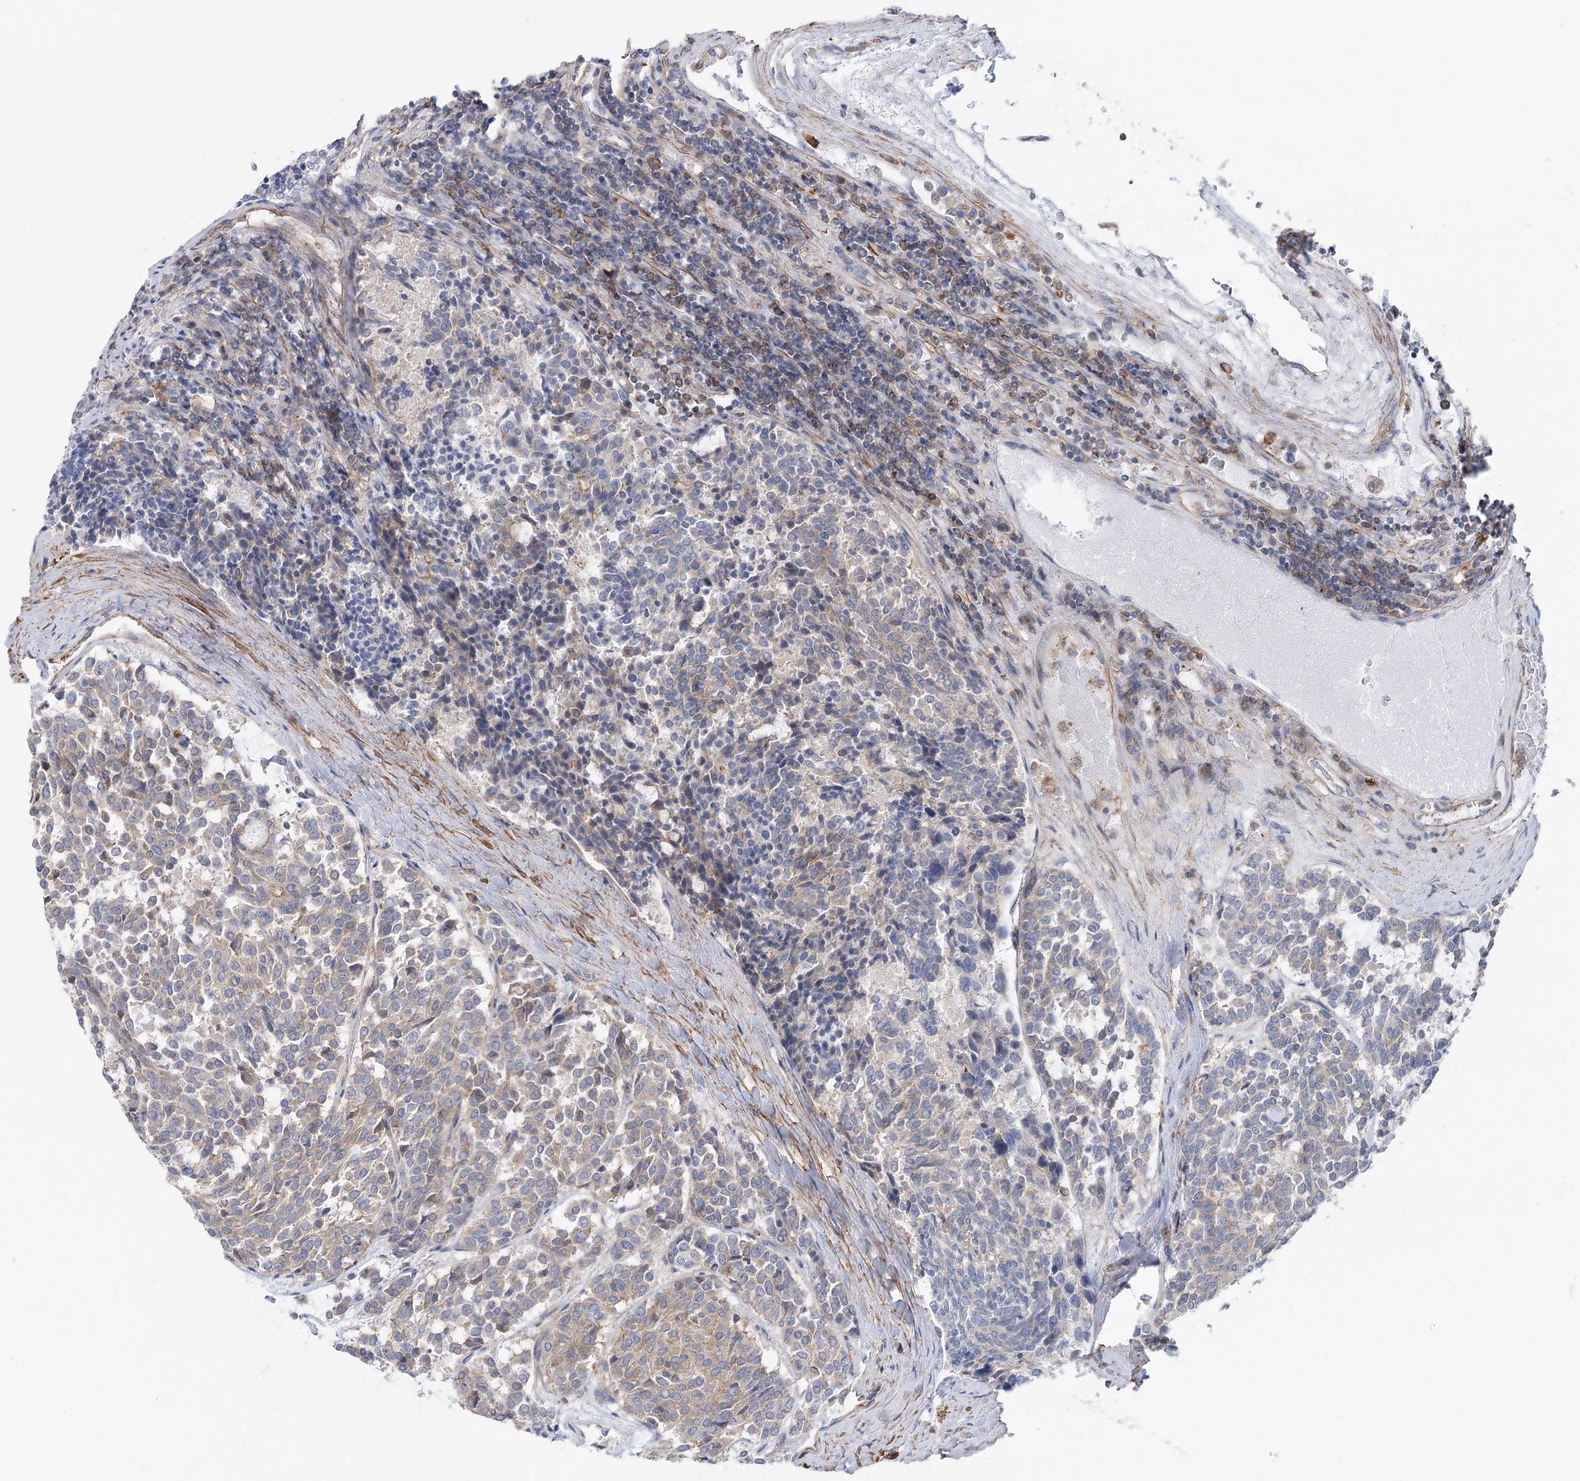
{"staining": {"intensity": "weak", "quantity": "25%-75%", "location": "cytoplasmic/membranous"}, "tissue": "carcinoid", "cell_type": "Tumor cells", "image_type": "cancer", "snomed": [{"axis": "morphology", "description": "Carcinoid, malignant, NOS"}, {"axis": "topography", "description": "Pancreas"}], "caption": "Carcinoid tissue exhibits weak cytoplasmic/membranous positivity in approximately 25%-75% of tumor cells", "gene": "LARP1B", "patient": {"sex": "female", "age": 54}}